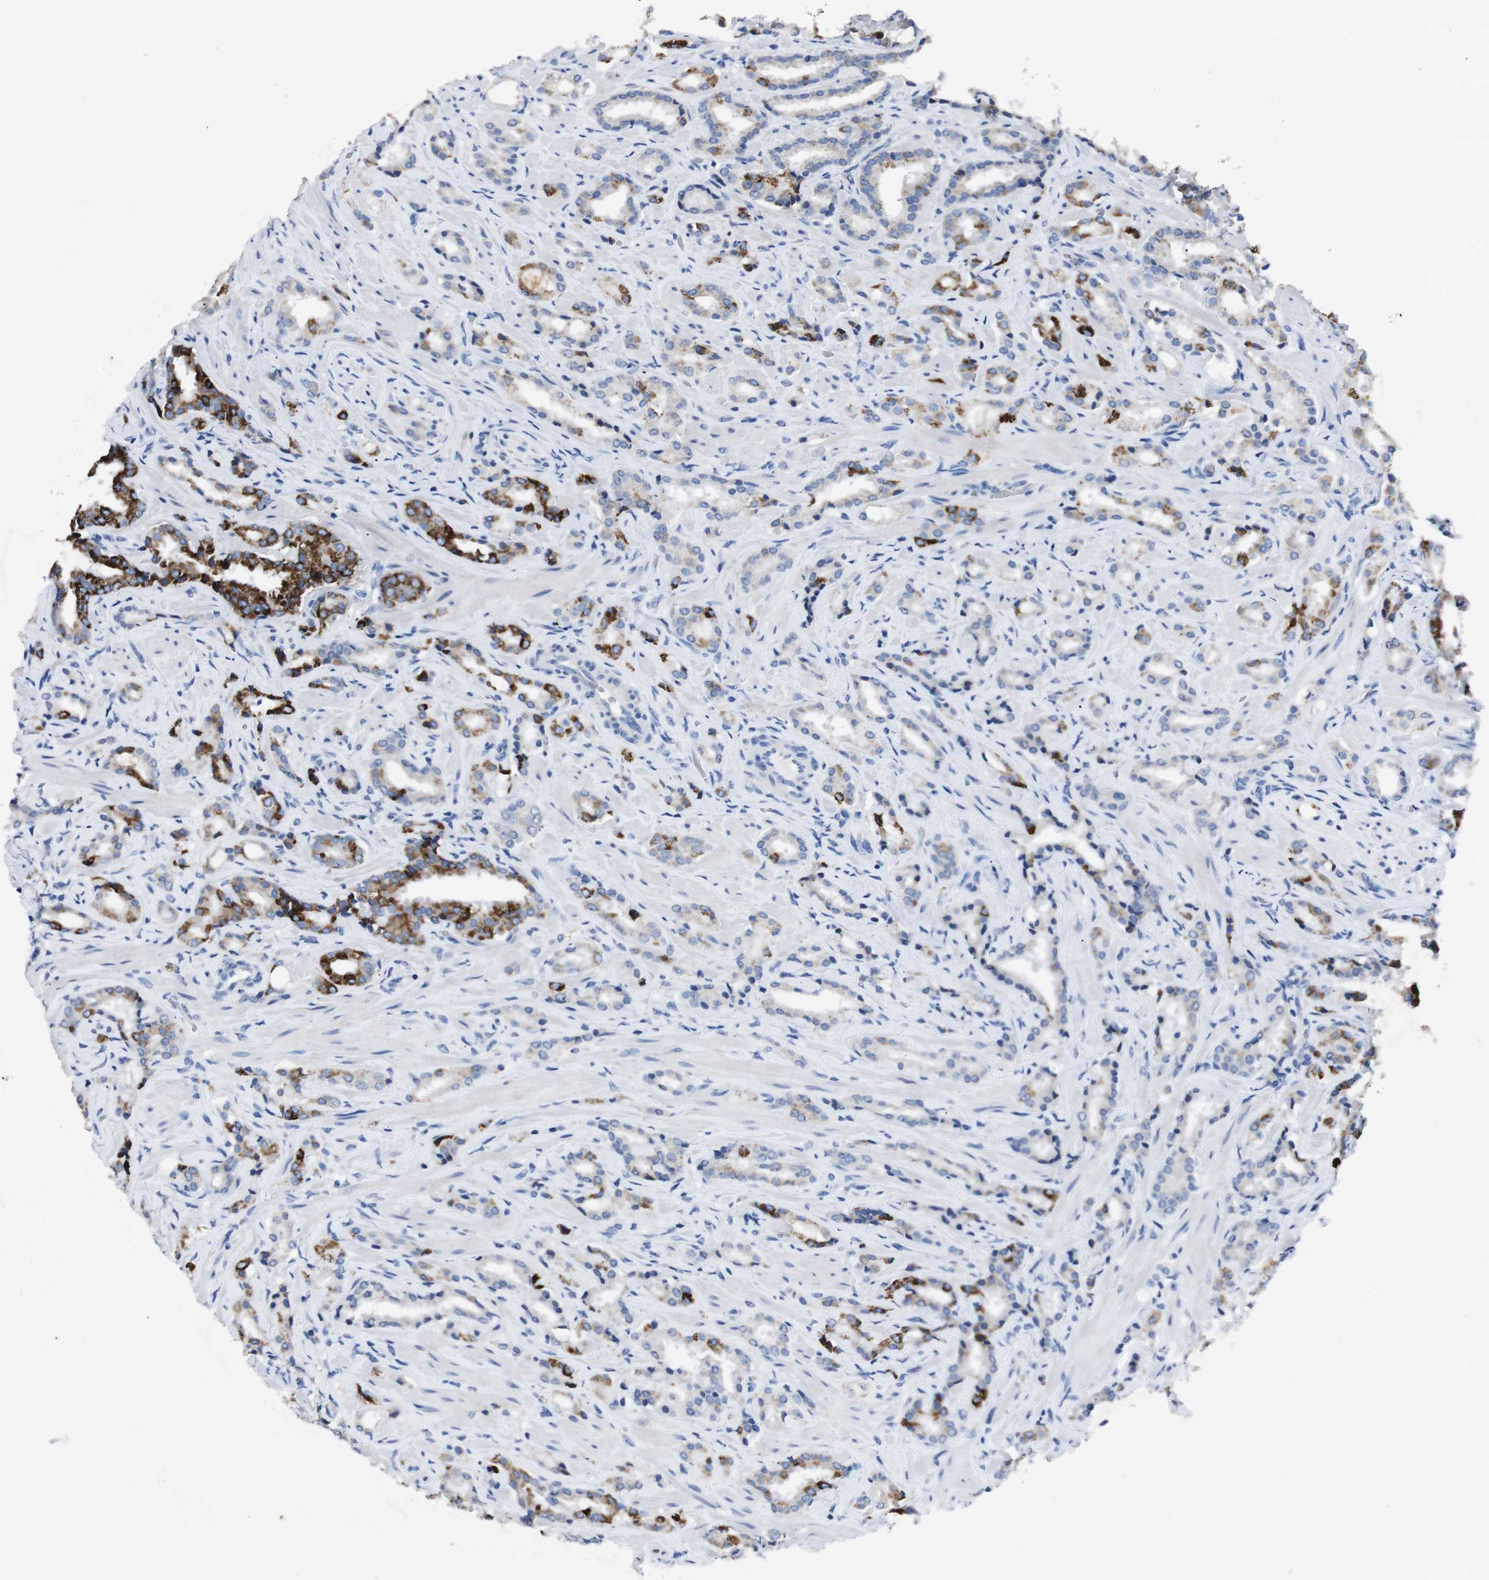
{"staining": {"intensity": "strong", "quantity": "<25%", "location": "cytoplasmic/membranous"}, "tissue": "prostate cancer", "cell_type": "Tumor cells", "image_type": "cancer", "snomed": [{"axis": "morphology", "description": "Adenocarcinoma, High grade"}, {"axis": "topography", "description": "Prostate"}], "caption": "Immunohistochemistry (IHC) of human prostate cancer displays medium levels of strong cytoplasmic/membranous staining in about <25% of tumor cells. The protein is stained brown, and the nuclei are stained in blue (DAB (3,3'-diaminobenzidine) IHC with brightfield microscopy, high magnification).", "gene": "GJB2", "patient": {"sex": "male", "age": 64}}